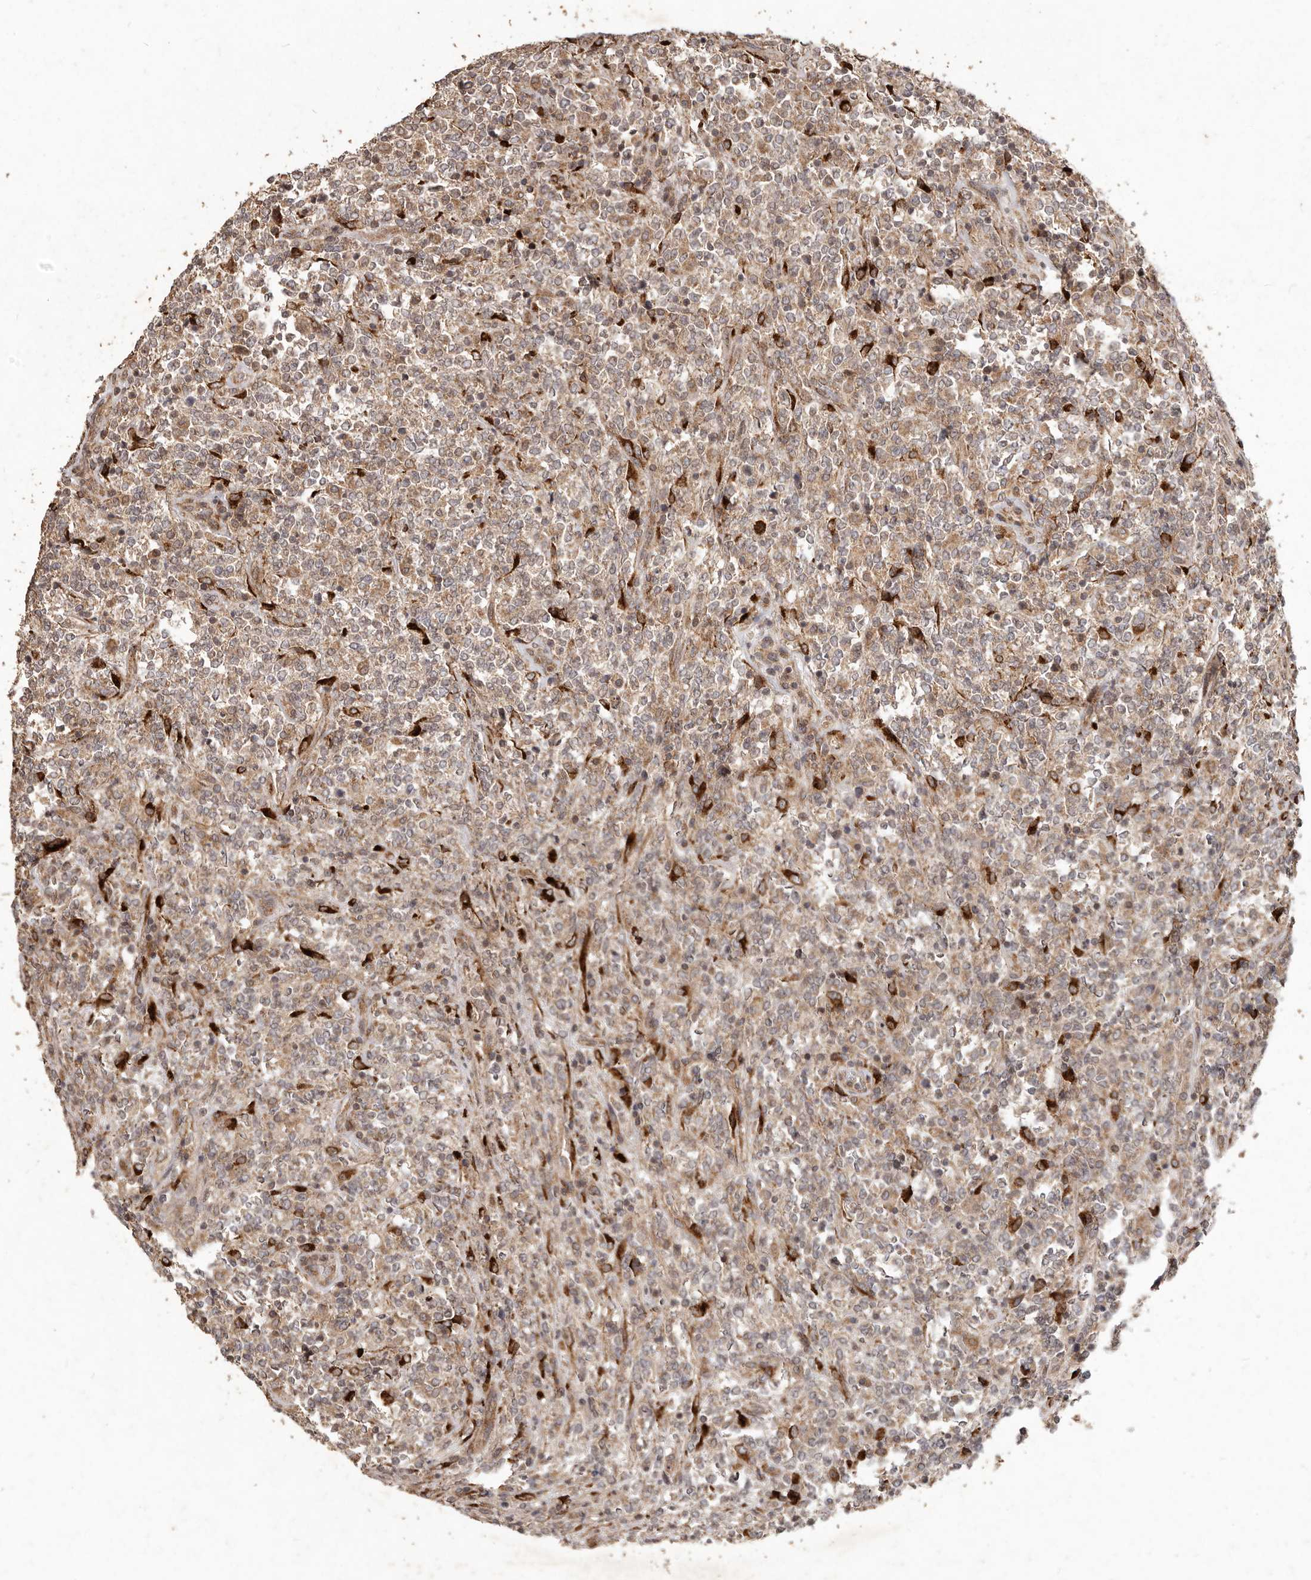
{"staining": {"intensity": "weak", "quantity": ">75%", "location": "cytoplasmic/membranous"}, "tissue": "lymphoma", "cell_type": "Tumor cells", "image_type": "cancer", "snomed": [{"axis": "morphology", "description": "Malignant lymphoma, non-Hodgkin's type, High grade"}, {"axis": "topography", "description": "Soft tissue"}], "caption": "Malignant lymphoma, non-Hodgkin's type (high-grade) stained for a protein displays weak cytoplasmic/membranous positivity in tumor cells.", "gene": "PLOD2", "patient": {"sex": "male", "age": 18}}